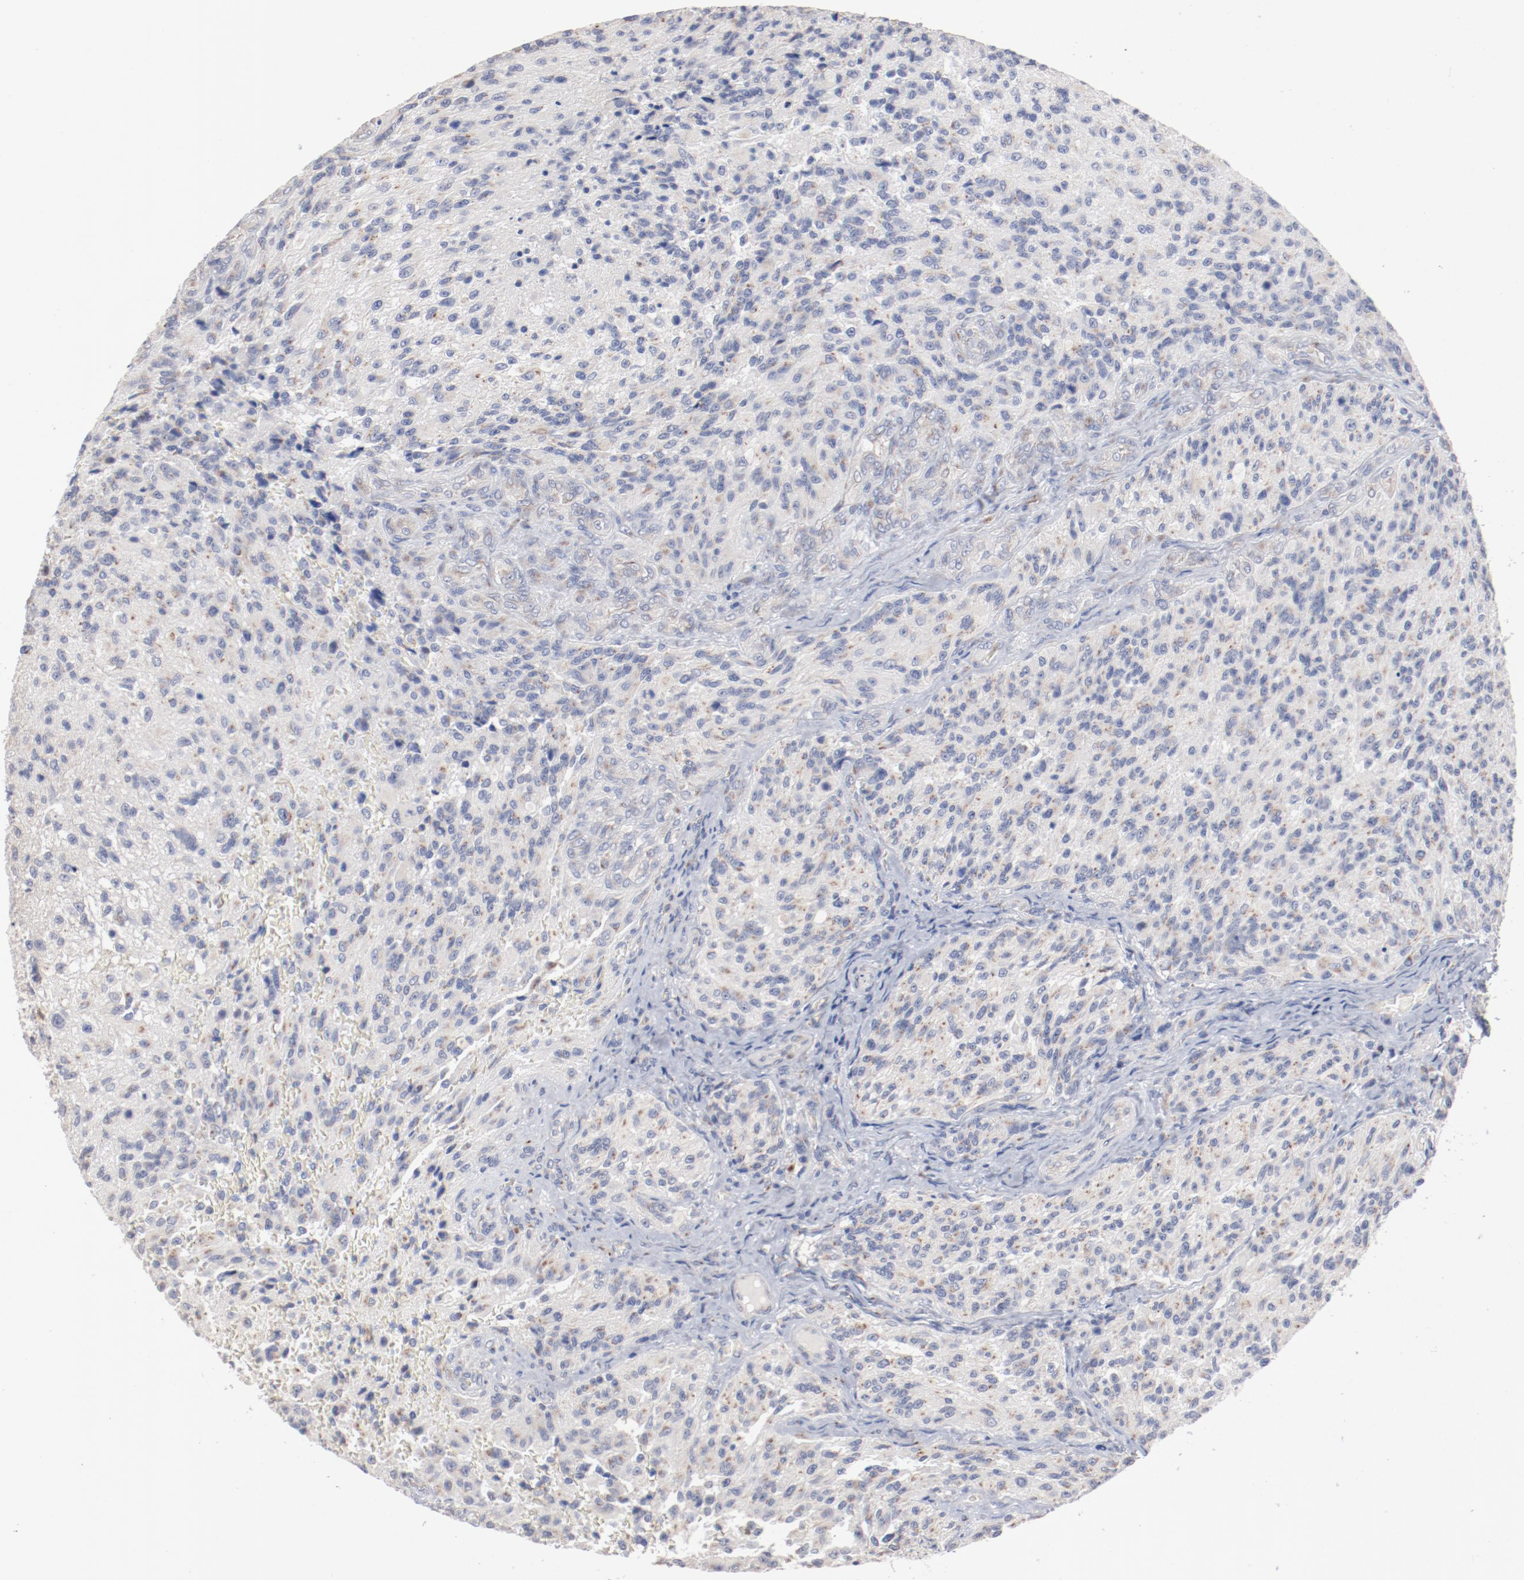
{"staining": {"intensity": "weak", "quantity": "25%-75%", "location": "cytoplasmic/membranous"}, "tissue": "glioma", "cell_type": "Tumor cells", "image_type": "cancer", "snomed": [{"axis": "morphology", "description": "Normal tissue, NOS"}, {"axis": "morphology", "description": "Glioma, malignant, High grade"}, {"axis": "topography", "description": "Cerebral cortex"}], "caption": "An image showing weak cytoplasmic/membranous positivity in about 25%-75% of tumor cells in glioma, as visualized by brown immunohistochemical staining.", "gene": "AK7", "patient": {"sex": "male", "age": 56}}